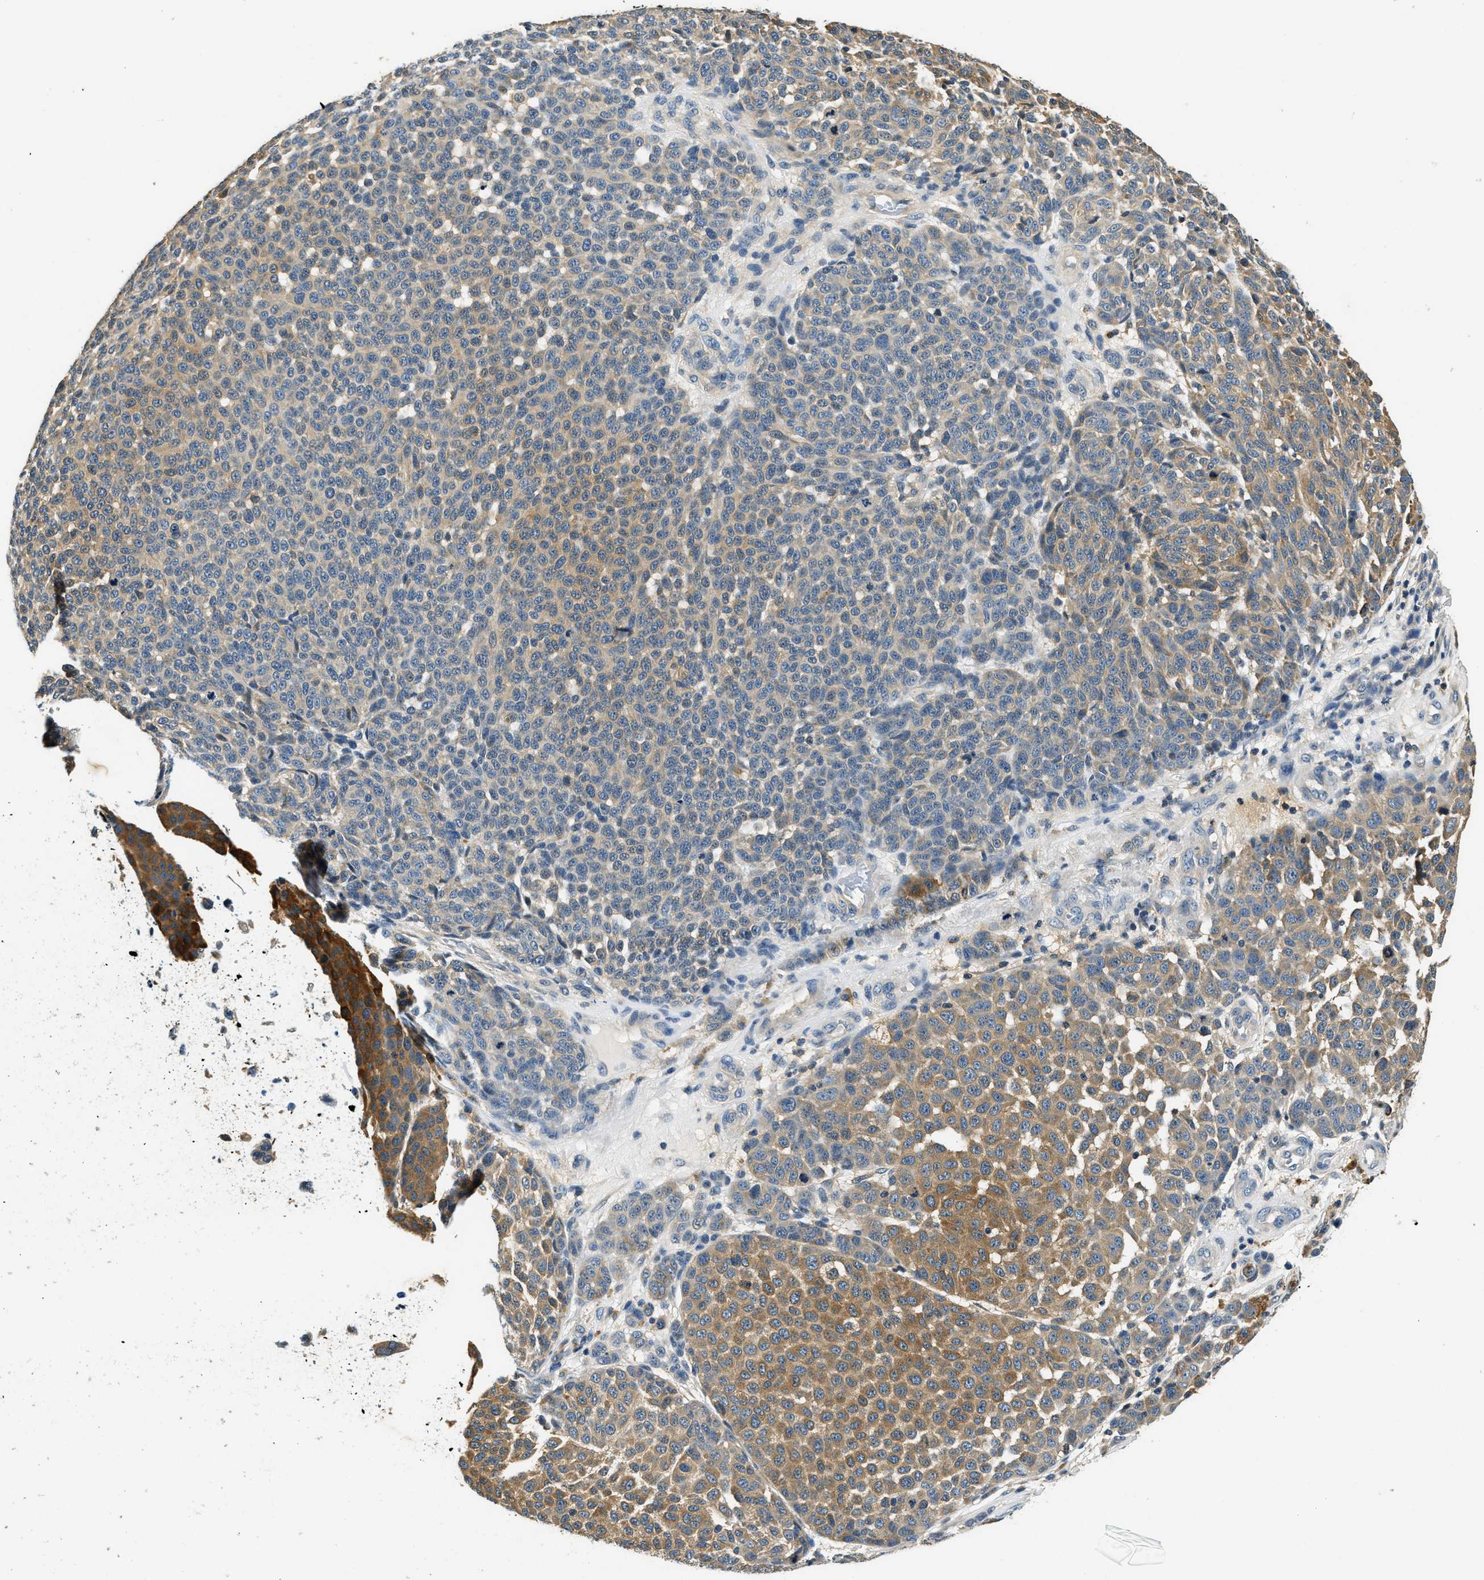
{"staining": {"intensity": "moderate", "quantity": "25%-75%", "location": "cytoplasmic/membranous"}, "tissue": "melanoma", "cell_type": "Tumor cells", "image_type": "cancer", "snomed": [{"axis": "morphology", "description": "Malignant melanoma, NOS"}, {"axis": "topography", "description": "Skin"}], "caption": "Tumor cells reveal medium levels of moderate cytoplasmic/membranous positivity in about 25%-75% of cells in malignant melanoma. Nuclei are stained in blue.", "gene": "RESF1", "patient": {"sex": "male", "age": 59}}